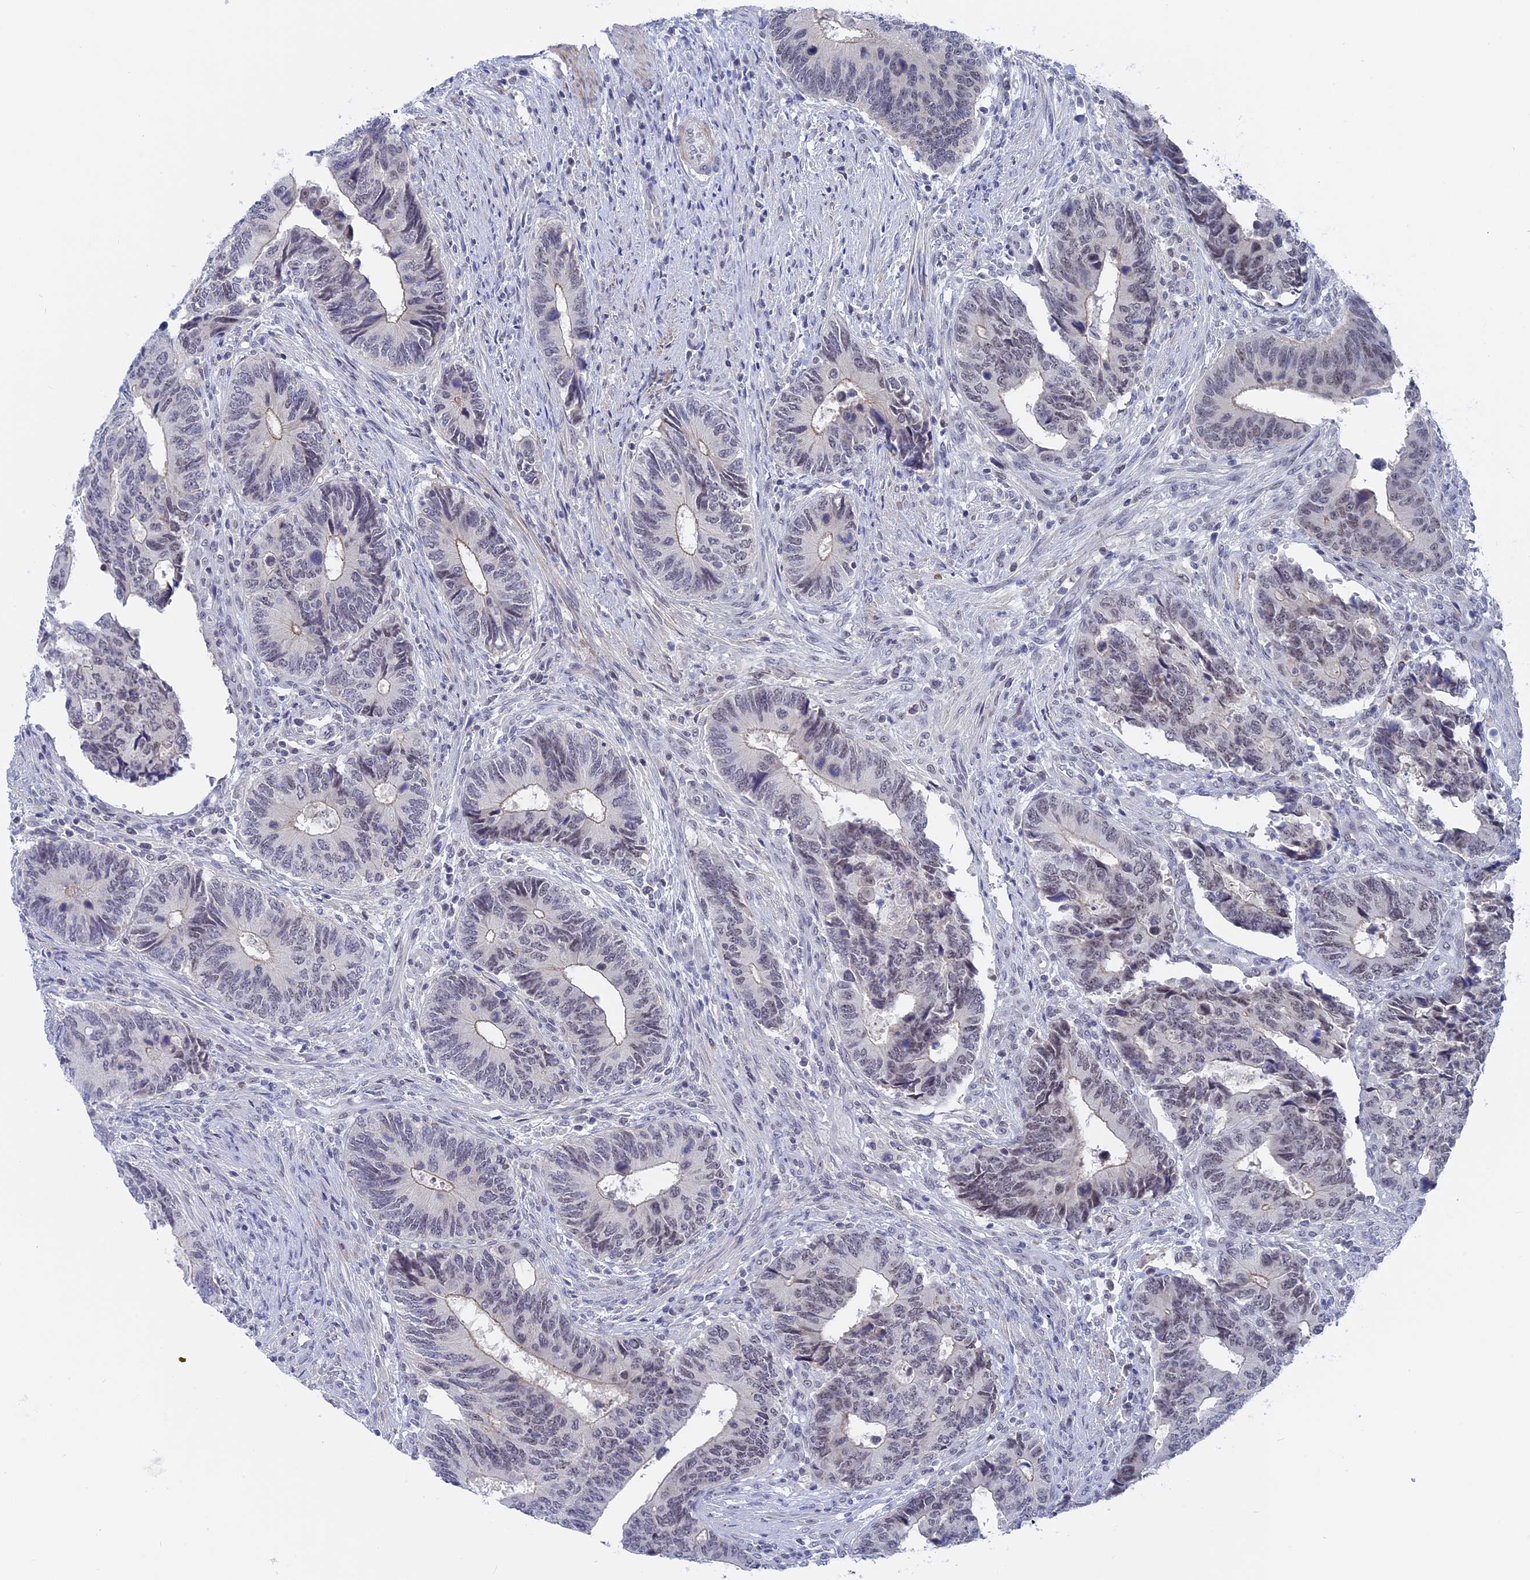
{"staining": {"intensity": "negative", "quantity": "none", "location": "none"}, "tissue": "colorectal cancer", "cell_type": "Tumor cells", "image_type": "cancer", "snomed": [{"axis": "morphology", "description": "Adenocarcinoma, NOS"}, {"axis": "topography", "description": "Colon"}], "caption": "Tumor cells are negative for protein expression in human colorectal cancer (adenocarcinoma).", "gene": "BRD2", "patient": {"sex": "male", "age": 87}}